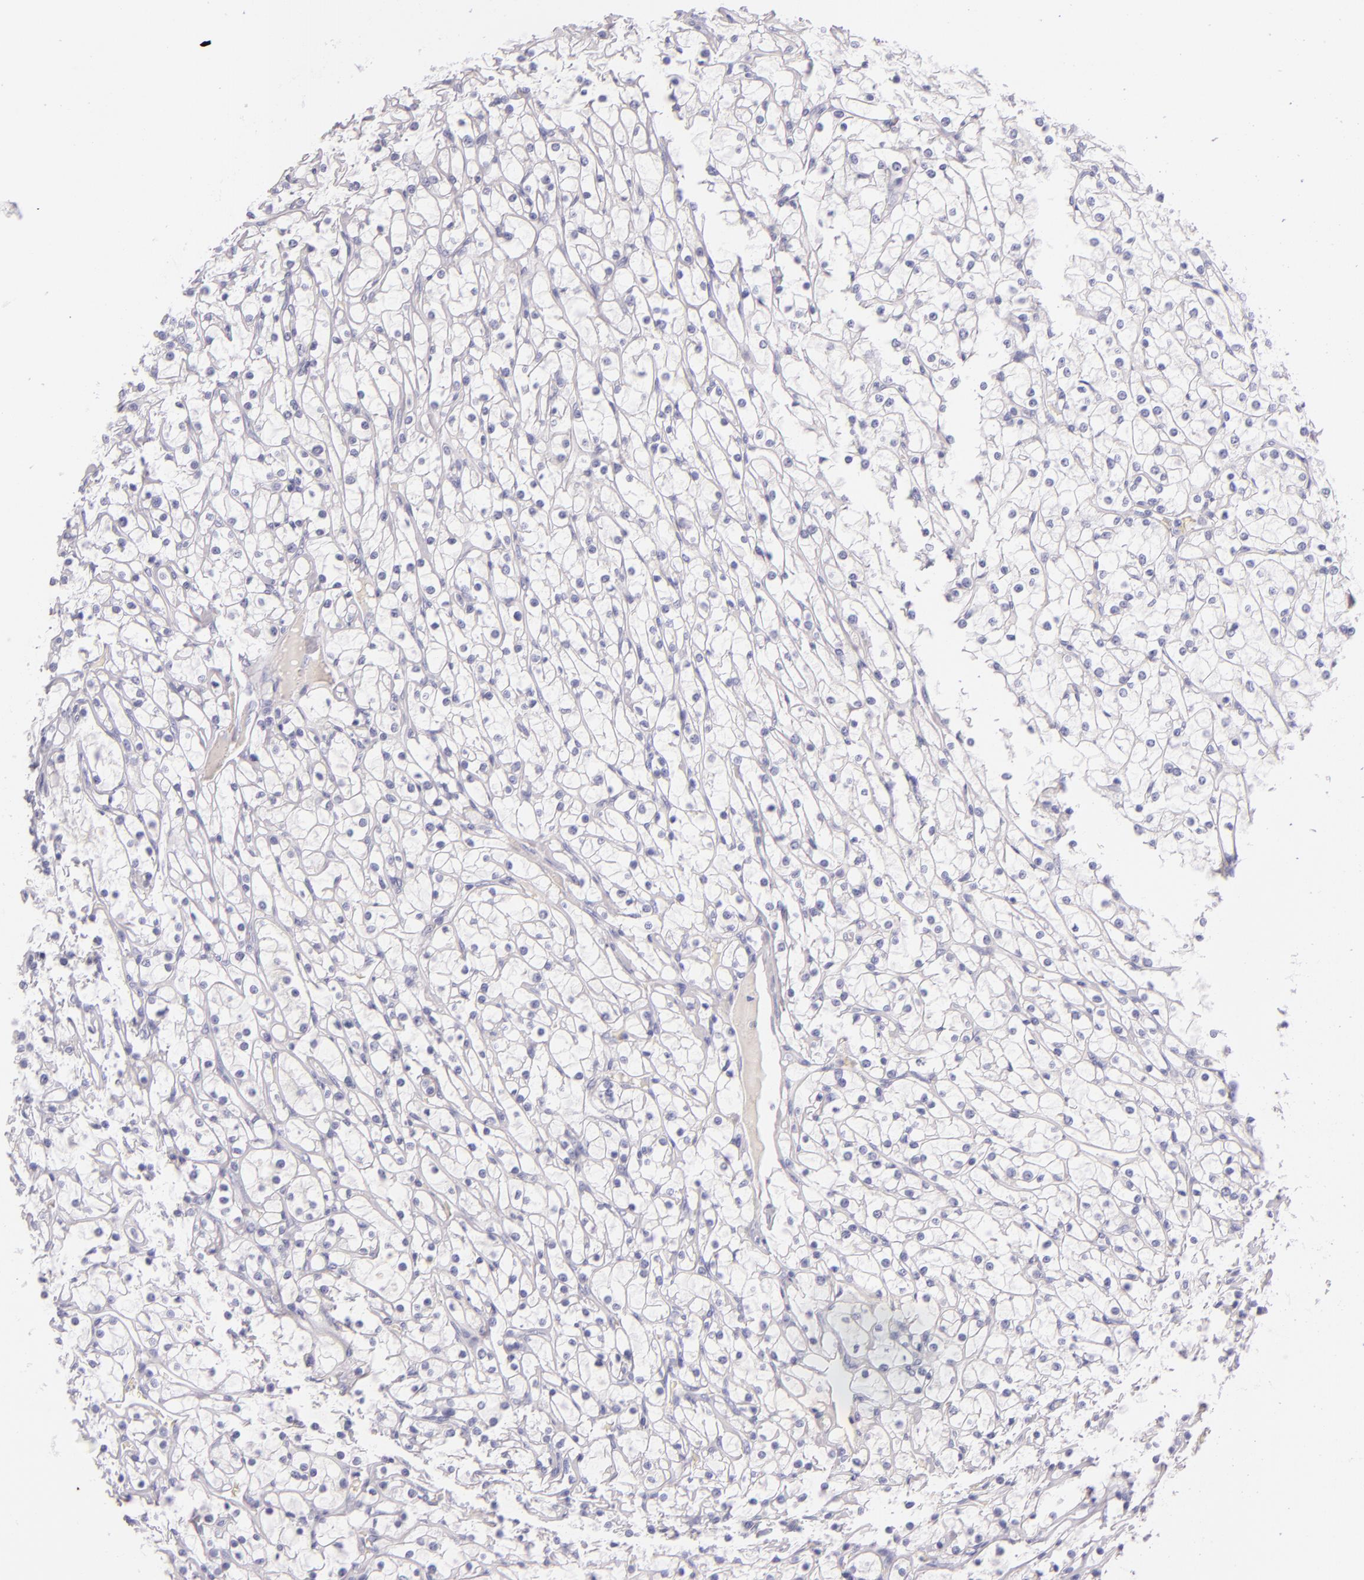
{"staining": {"intensity": "negative", "quantity": "none", "location": "none"}, "tissue": "renal cancer", "cell_type": "Tumor cells", "image_type": "cancer", "snomed": [{"axis": "morphology", "description": "Adenocarcinoma, NOS"}, {"axis": "topography", "description": "Kidney"}], "caption": "There is no significant staining in tumor cells of renal cancer (adenocarcinoma). Brightfield microscopy of immunohistochemistry (IHC) stained with DAB (3,3'-diaminobenzidine) (brown) and hematoxylin (blue), captured at high magnification.", "gene": "INA", "patient": {"sex": "female", "age": 73}}